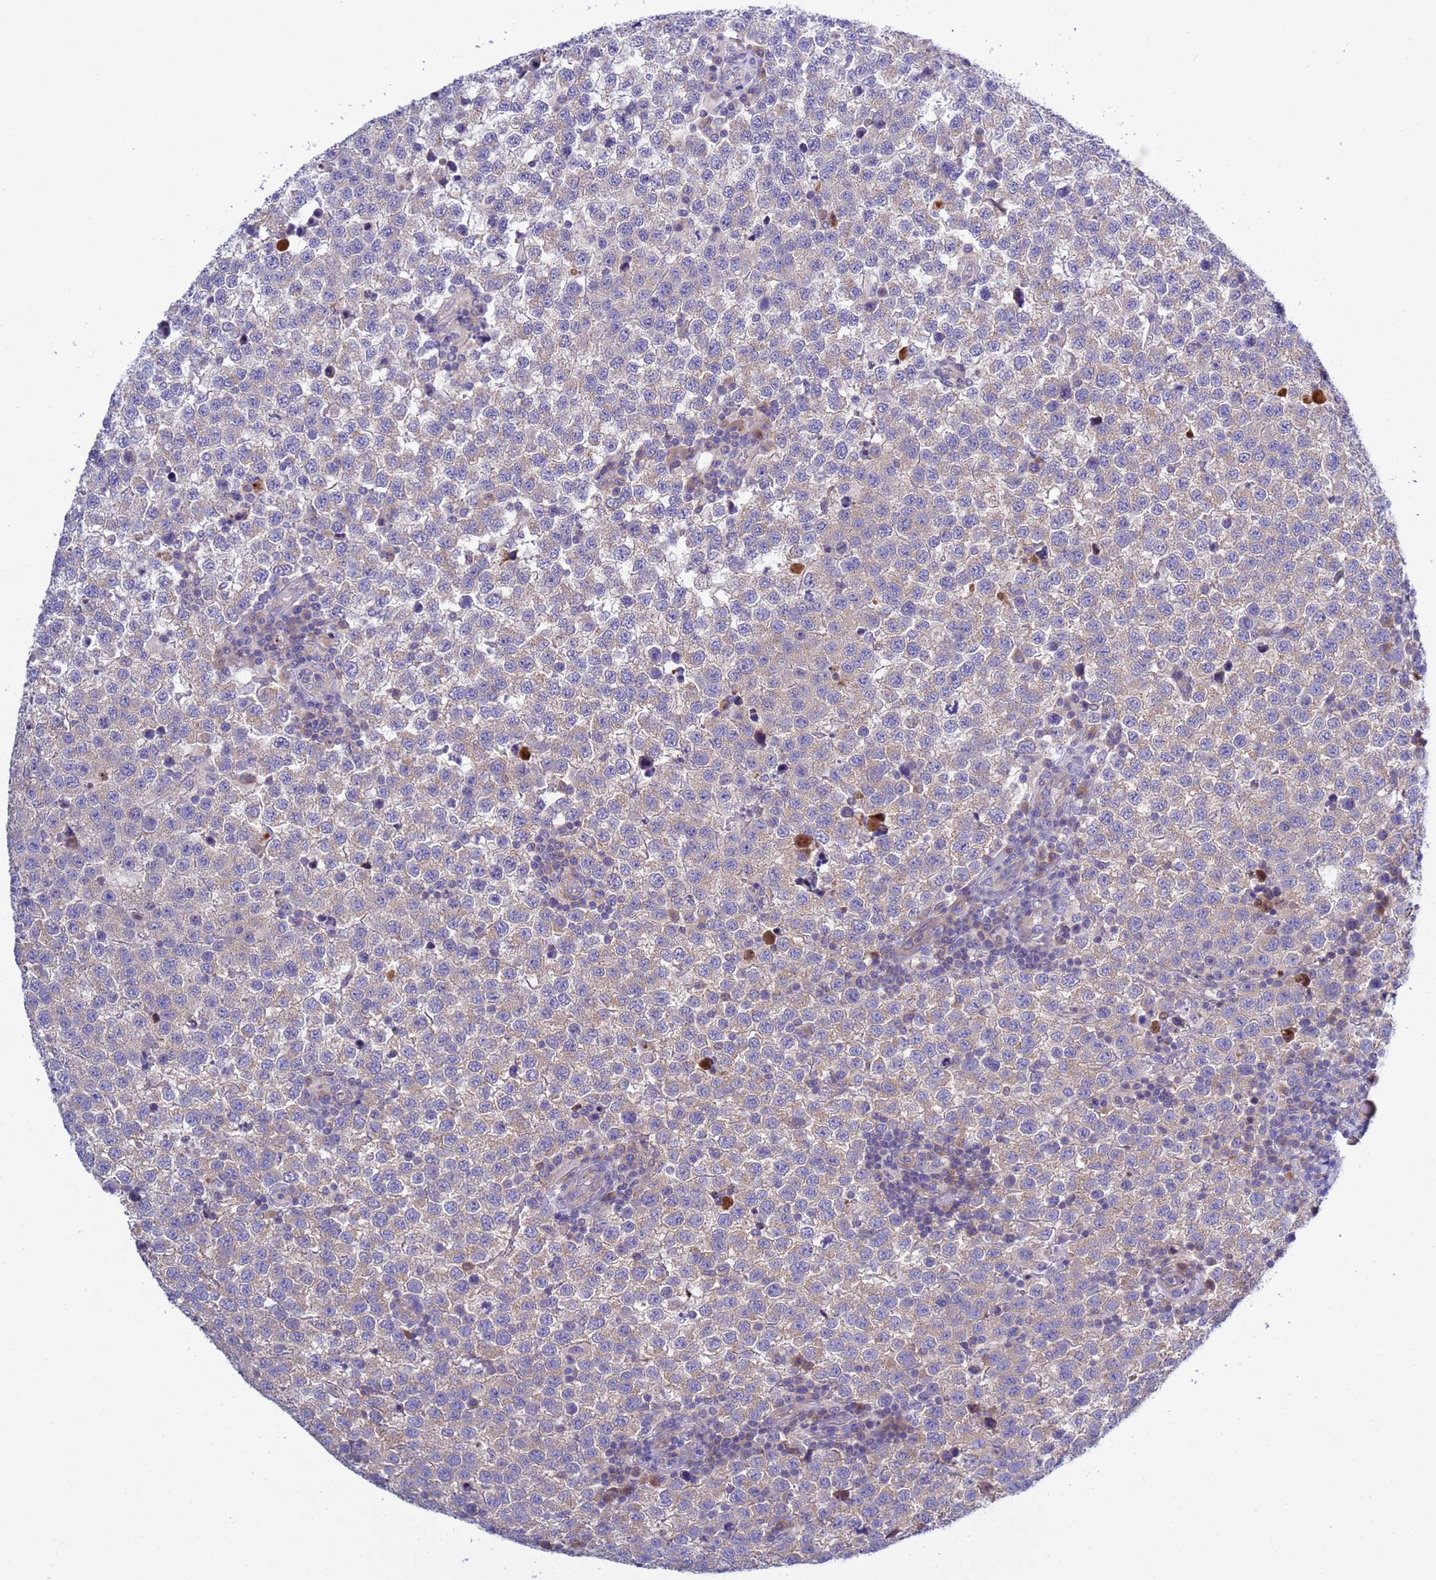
{"staining": {"intensity": "weak", "quantity": "<25%", "location": "cytoplasmic/membranous"}, "tissue": "testis cancer", "cell_type": "Tumor cells", "image_type": "cancer", "snomed": [{"axis": "morphology", "description": "Seminoma, NOS"}, {"axis": "topography", "description": "Testis"}], "caption": "Immunohistochemistry micrograph of neoplastic tissue: testis cancer stained with DAB (3,3'-diaminobenzidine) demonstrates no significant protein expression in tumor cells.", "gene": "RC3H2", "patient": {"sex": "male", "age": 34}}